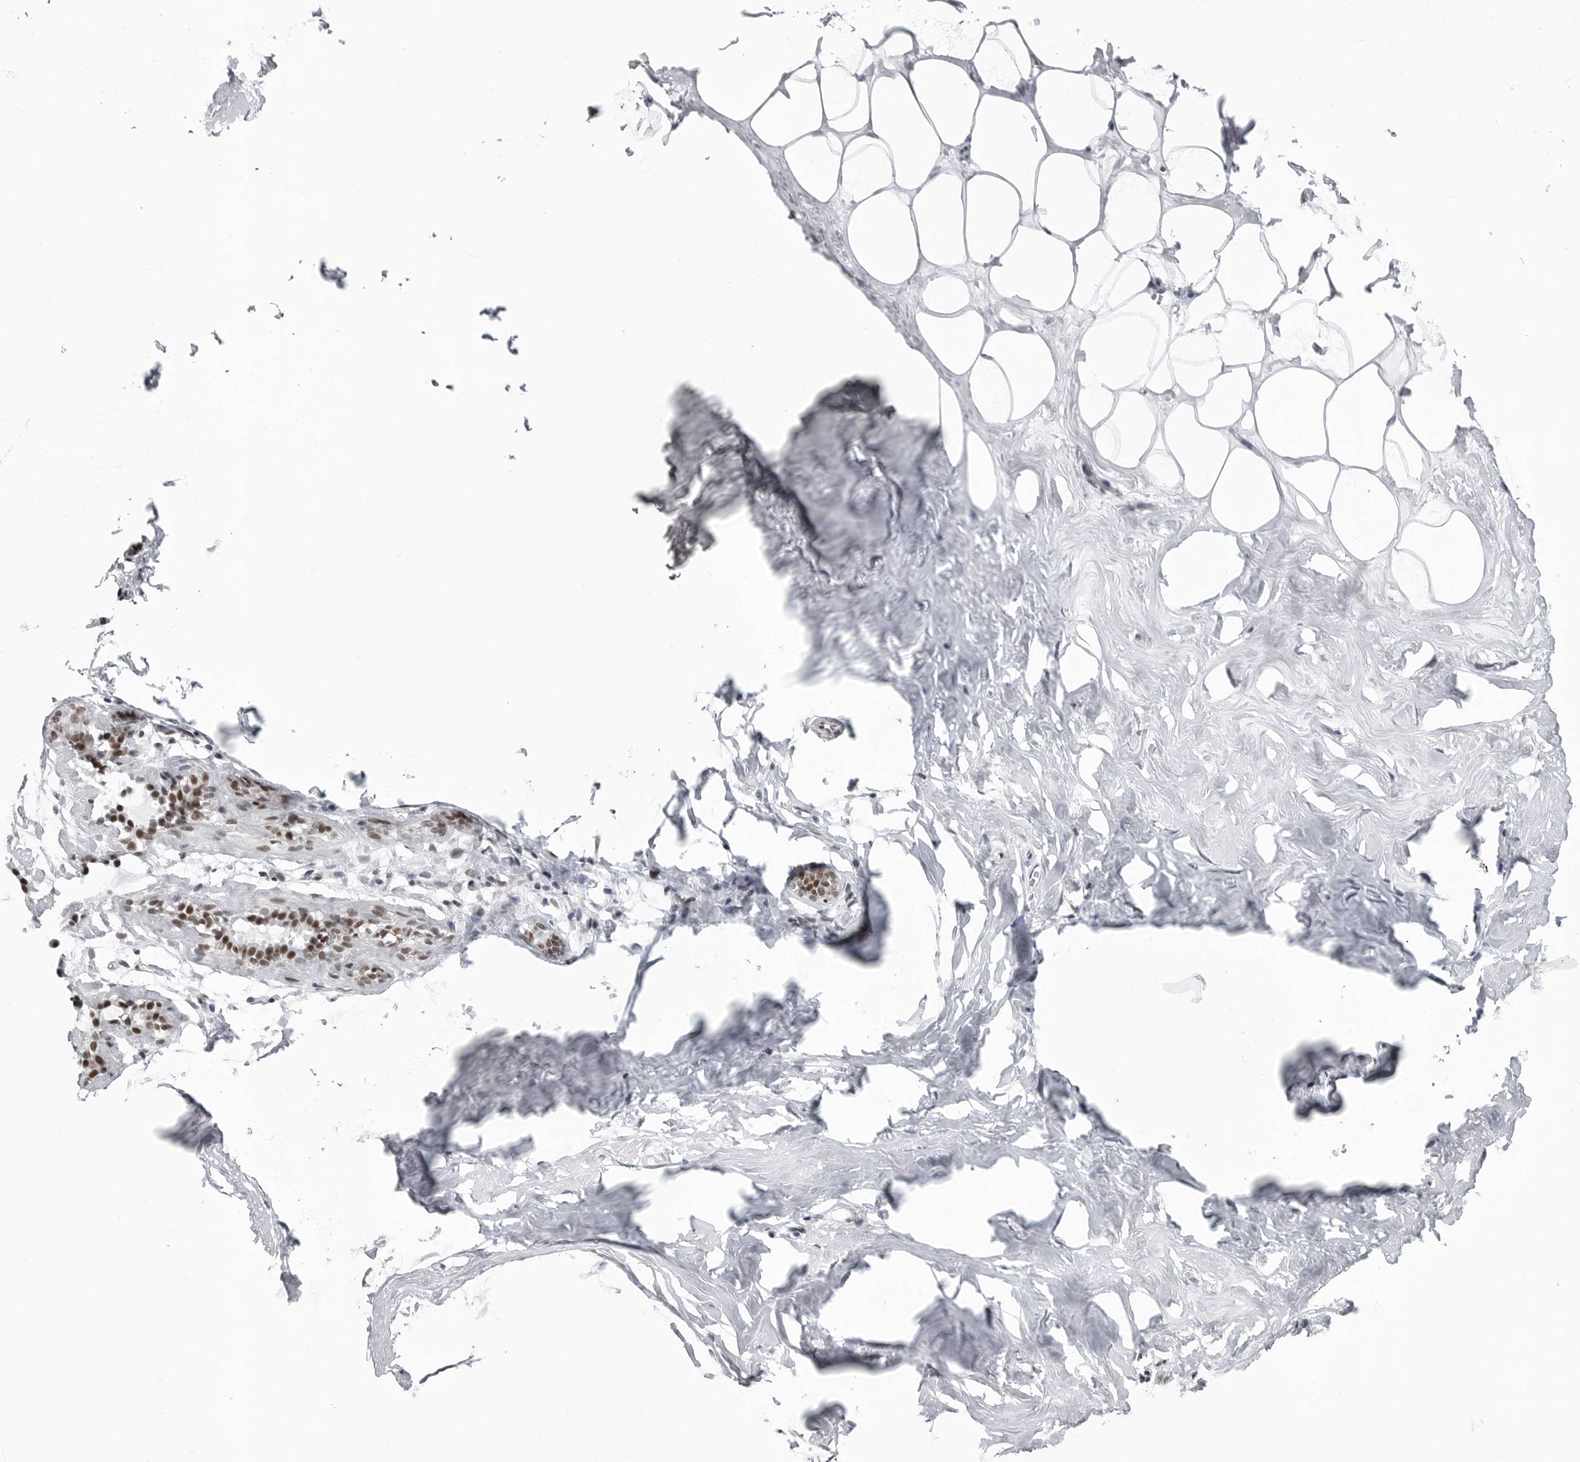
{"staining": {"intensity": "negative", "quantity": "none", "location": "none"}, "tissue": "adipose tissue", "cell_type": "Adipocytes", "image_type": "normal", "snomed": [{"axis": "morphology", "description": "Normal tissue, NOS"}, {"axis": "morphology", "description": "Fibrosis, NOS"}, {"axis": "topography", "description": "Breast"}, {"axis": "topography", "description": "Adipose tissue"}], "caption": "Adipose tissue stained for a protein using IHC demonstrates no staining adipocytes.", "gene": "RNF26", "patient": {"sex": "female", "age": 39}}